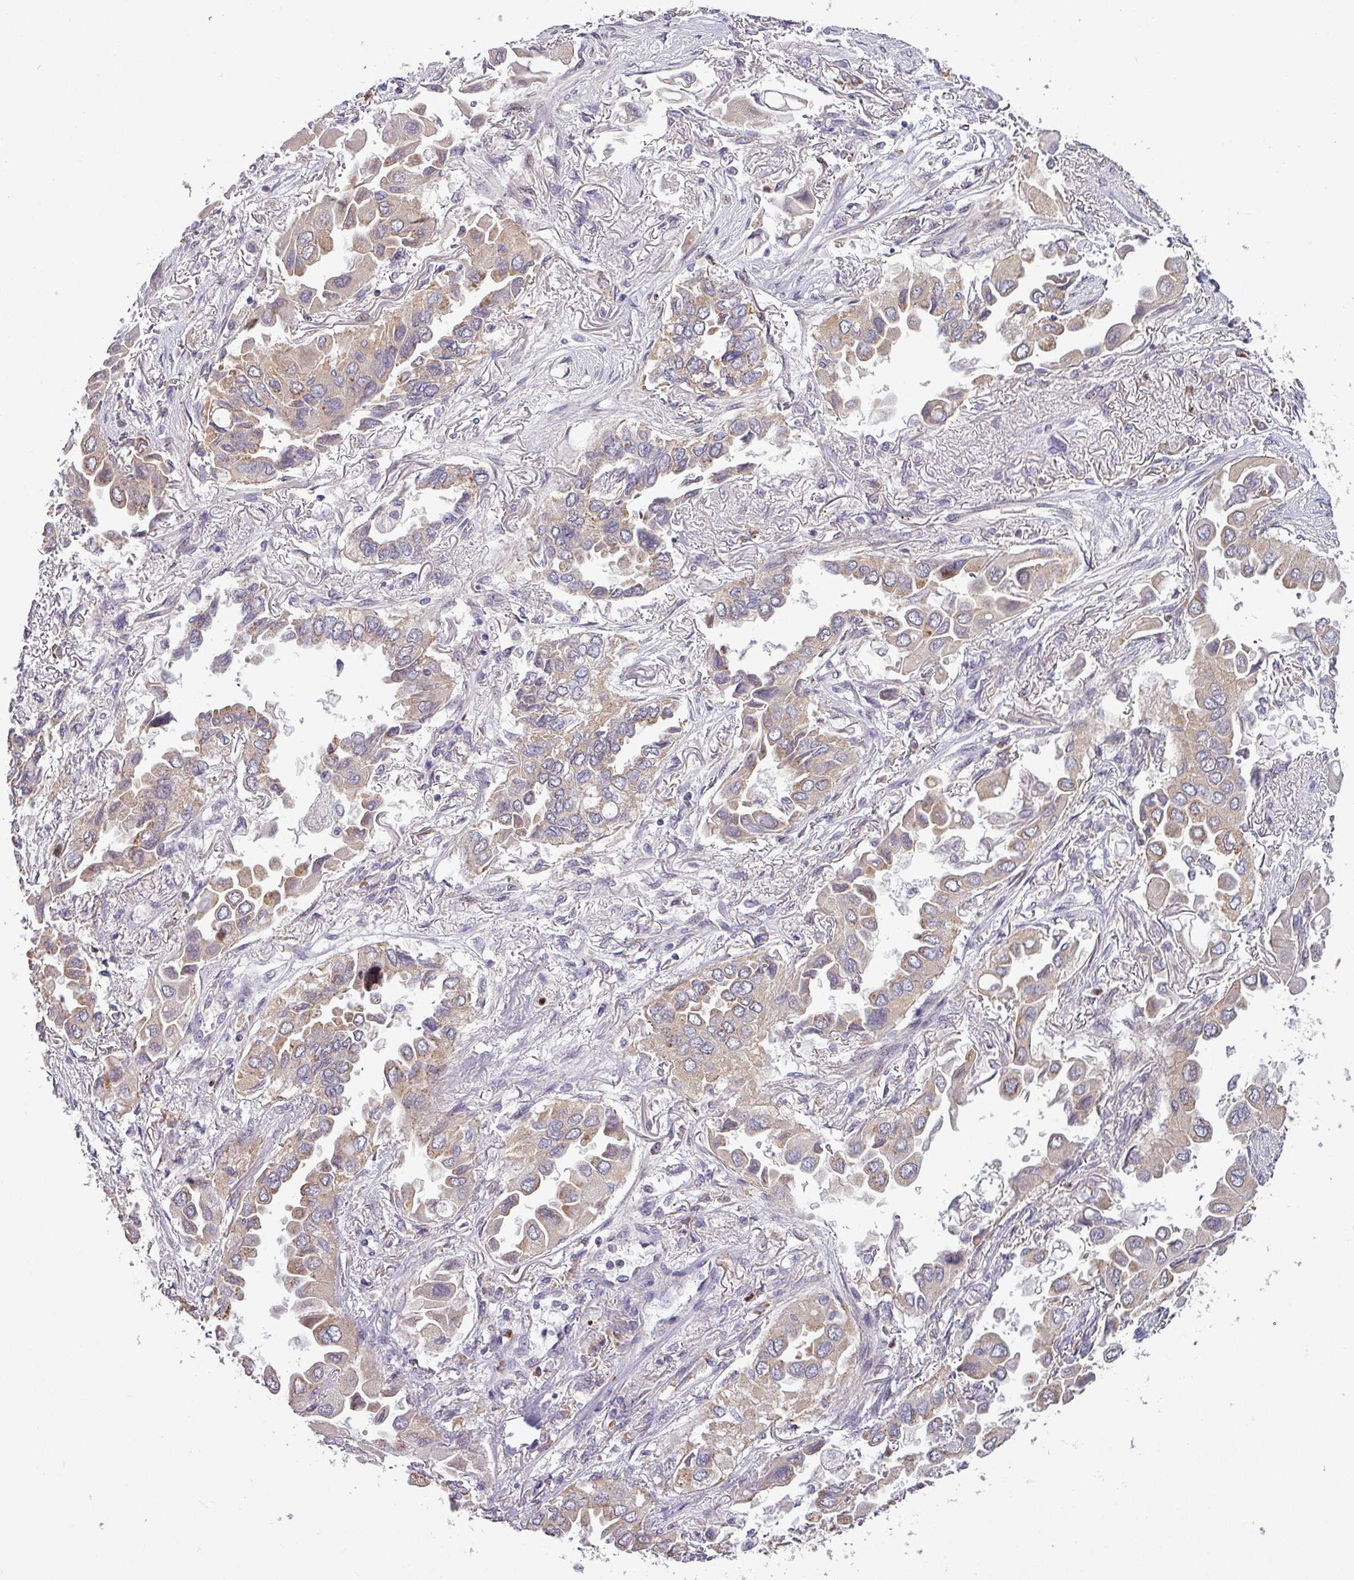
{"staining": {"intensity": "weak", "quantity": "25%-75%", "location": "cytoplasmic/membranous"}, "tissue": "lung cancer", "cell_type": "Tumor cells", "image_type": "cancer", "snomed": [{"axis": "morphology", "description": "Adenocarcinoma, NOS"}, {"axis": "topography", "description": "Lung"}], "caption": "Human lung cancer stained for a protein (brown) shows weak cytoplasmic/membranous positive positivity in about 25%-75% of tumor cells.", "gene": "PAPLN", "patient": {"sex": "female", "age": 76}}